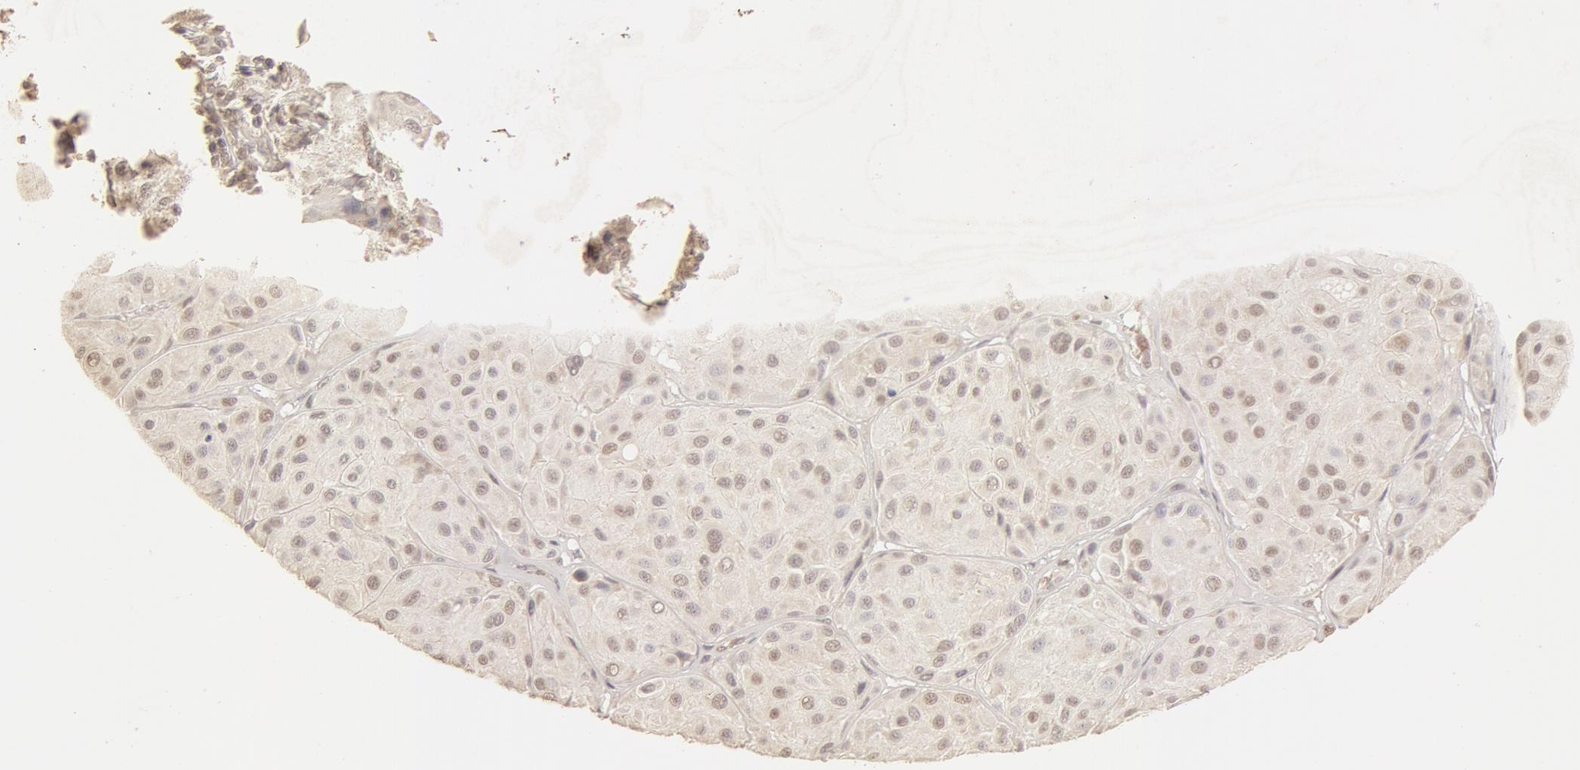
{"staining": {"intensity": "weak", "quantity": ">75%", "location": "cytoplasmic/membranous,nuclear"}, "tissue": "melanoma", "cell_type": "Tumor cells", "image_type": "cancer", "snomed": [{"axis": "morphology", "description": "Malignant melanoma, NOS"}, {"axis": "topography", "description": "Skin"}], "caption": "A histopathology image of human melanoma stained for a protein exhibits weak cytoplasmic/membranous and nuclear brown staining in tumor cells.", "gene": "SNRNP70", "patient": {"sex": "male", "age": 36}}